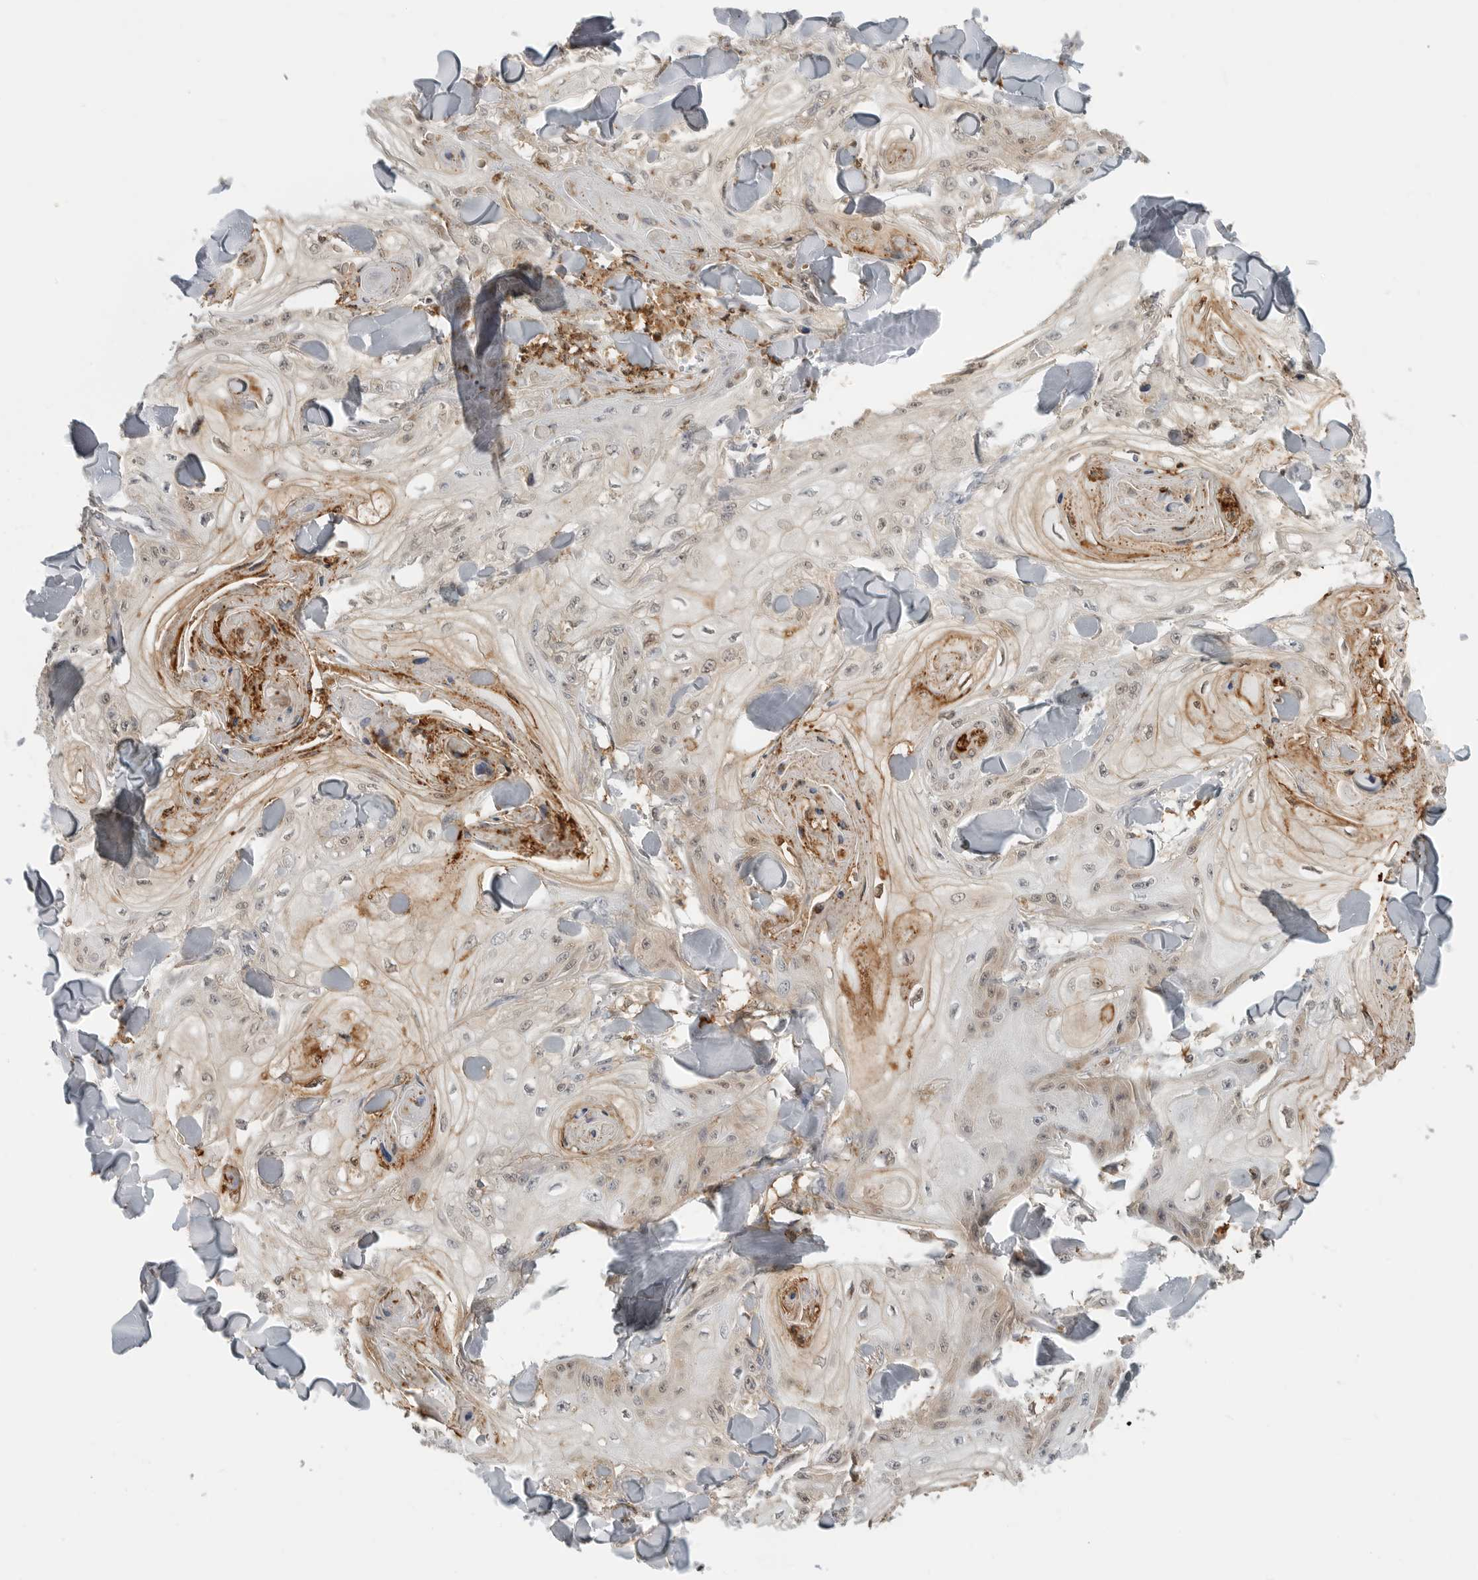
{"staining": {"intensity": "weak", "quantity": ">75%", "location": "cytoplasmic/membranous,nuclear"}, "tissue": "skin cancer", "cell_type": "Tumor cells", "image_type": "cancer", "snomed": [{"axis": "morphology", "description": "Squamous cell carcinoma, NOS"}, {"axis": "topography", "description": "Skin"}], "caption": "Skin cancer (squamous cell carcinoma) stained with a protein marker demonstrates weak staining in tumor cells.", "gene": "ANXA11", "patient": {"sex": "male", "age": 74}}